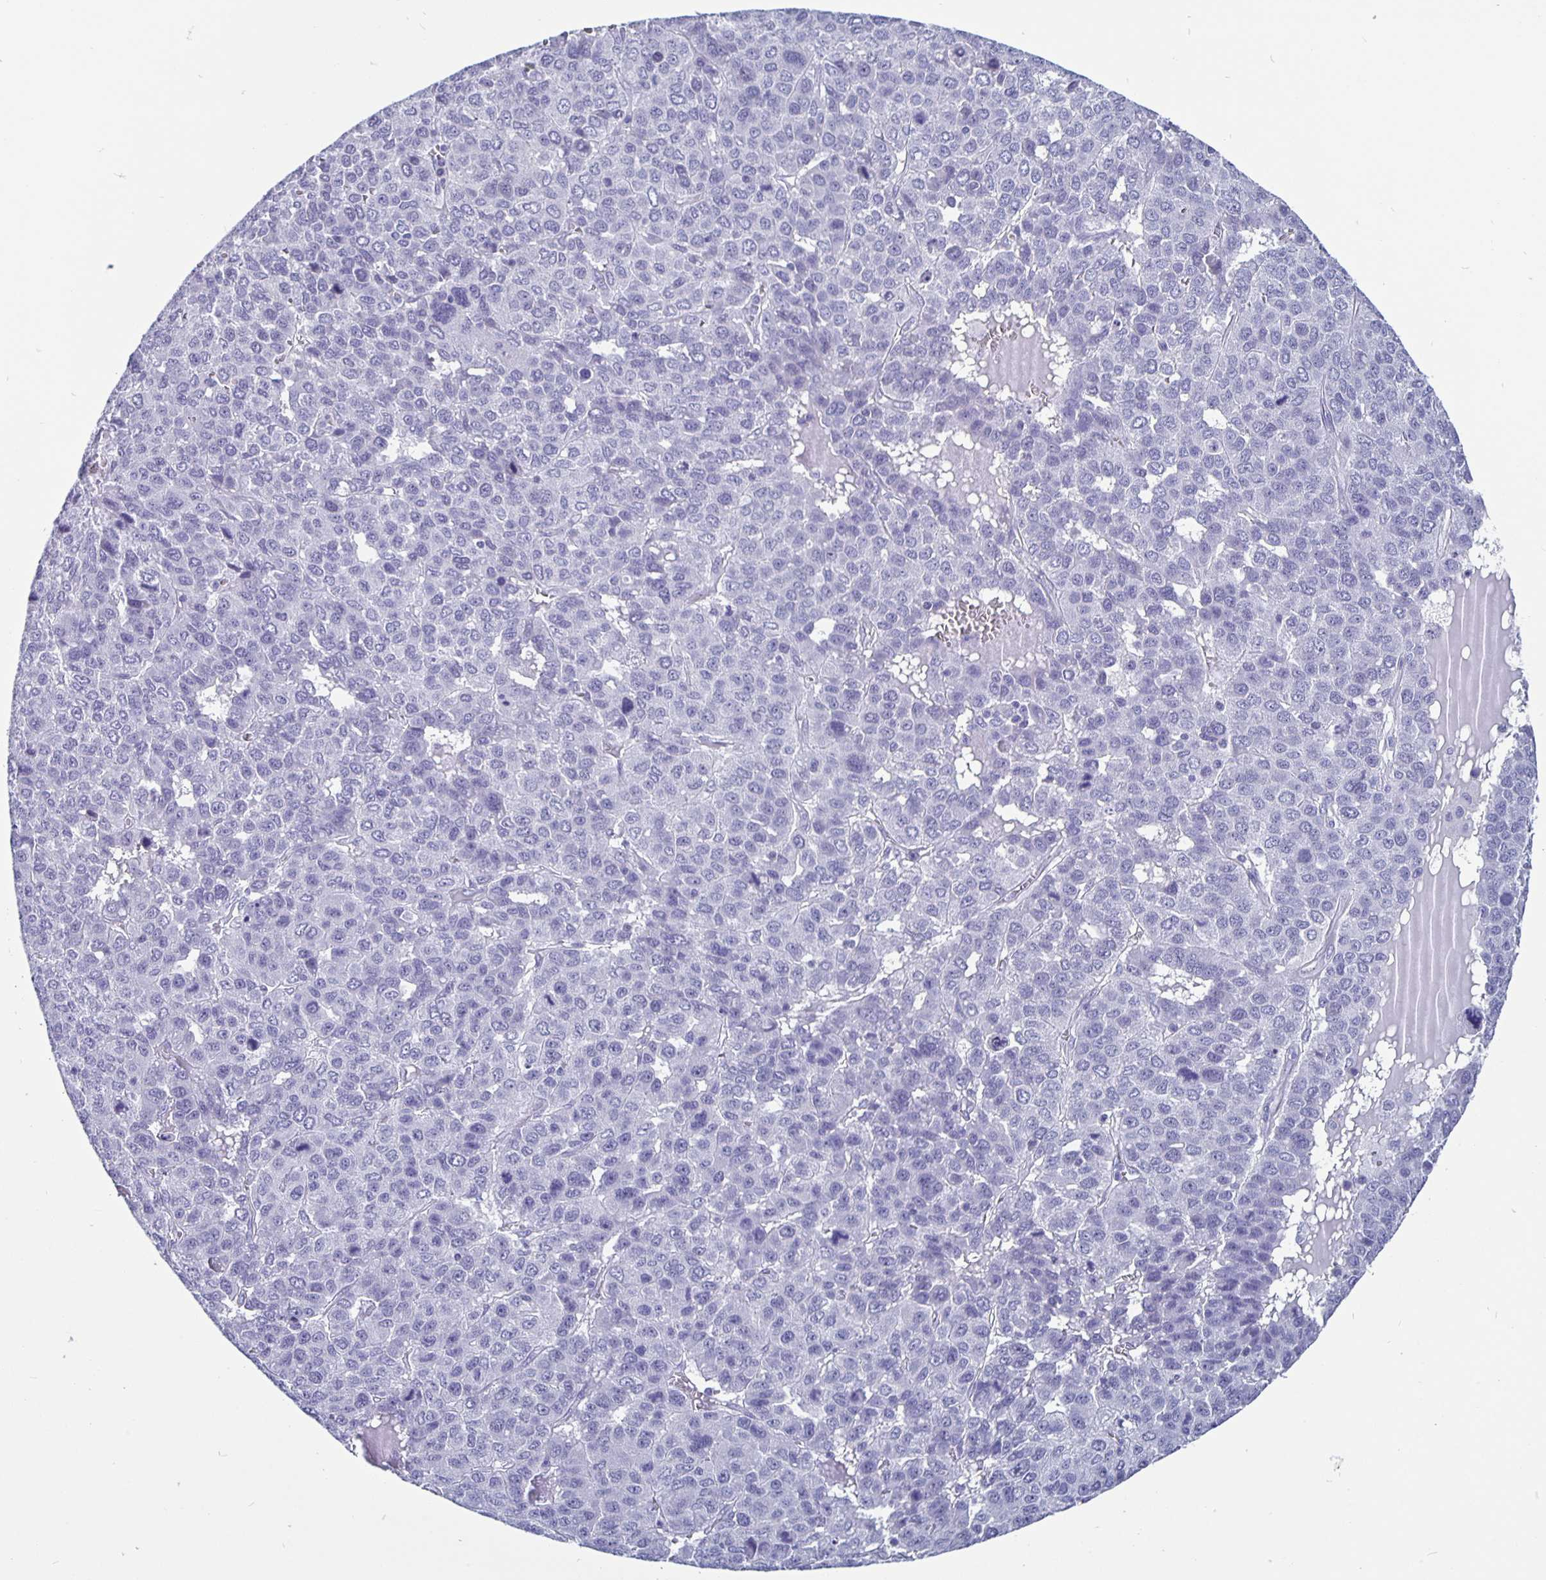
{"staining": {"intensity": "negative", "quantity": "none", "location": "none"}, "tissue": "liver cancer", "cell_type": "Tumor cells", "image_type": "cancer", "snomed": [{"axis": "morphology", "description": "Carcinoma, Hepatocellular, NOS"}, {"axis": "topography", "description": "Liver"}], "caption": "Immunohistochemistry of human liver cancer reveals no staining in tumor cells.", "gene": "ODF3B", "patient": {"sex": "male", "age": 69}}